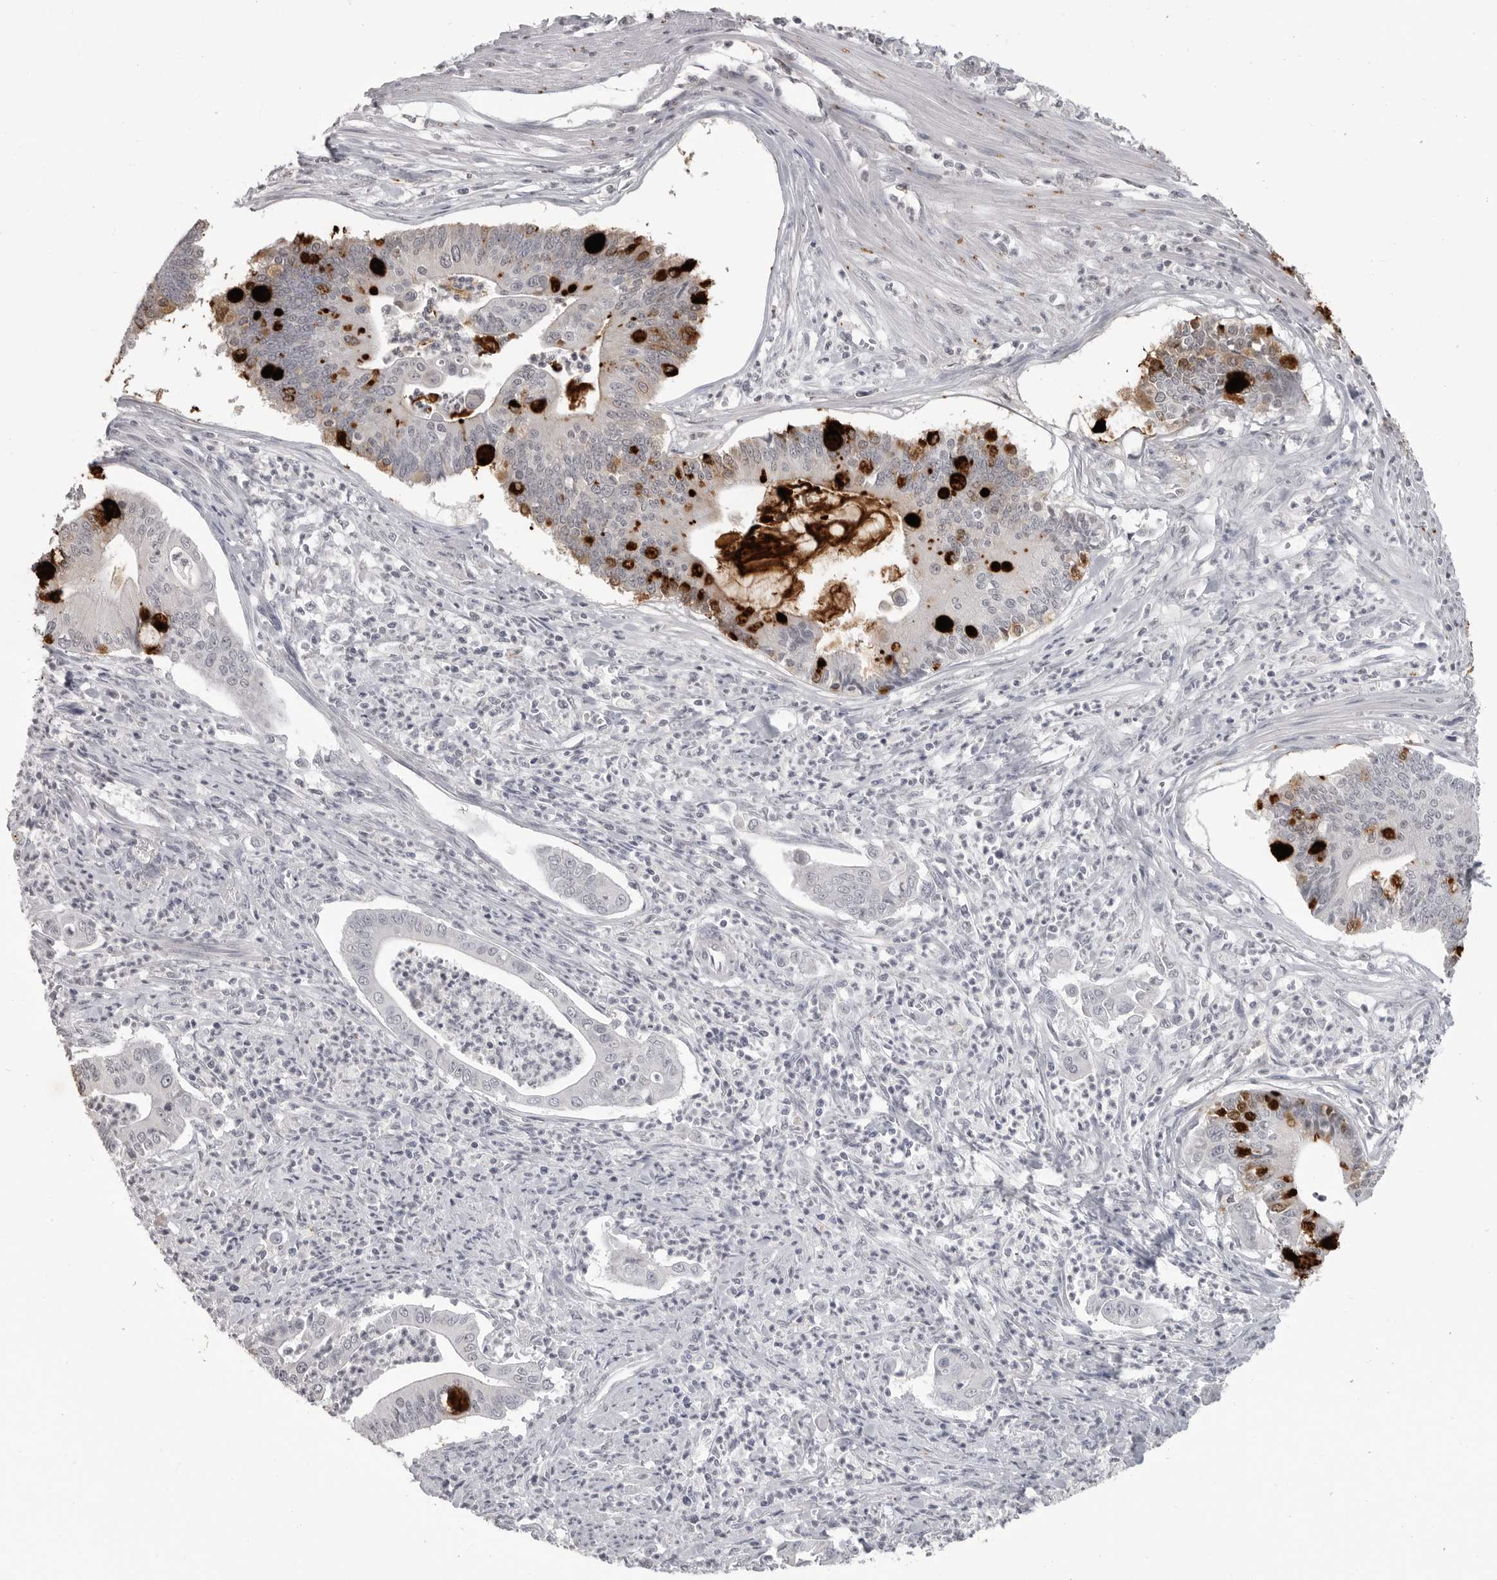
{"staining": {"intensity": "strong", "quantity": "<25%", "location": "cytoplasmic/membranous"}, "tissue": "pancreatic cancer", "cell_type": "Tumor cells", "image_type": "cancer", "snomed": [{"axis": "morphology", "description": "Adenocarcinoma, NOS"}, {"axis": "topography", "description": "Pancreas"}], "caption": "The histopathology image demonstrates a brown stain indicating the presence of a protein in the cytoplasmic/membranous of tumor cells in pancreatic cancer (adenocarcinoma).", "gene": "PRSS1", "patient": {"sex": "male", "age": 69}}